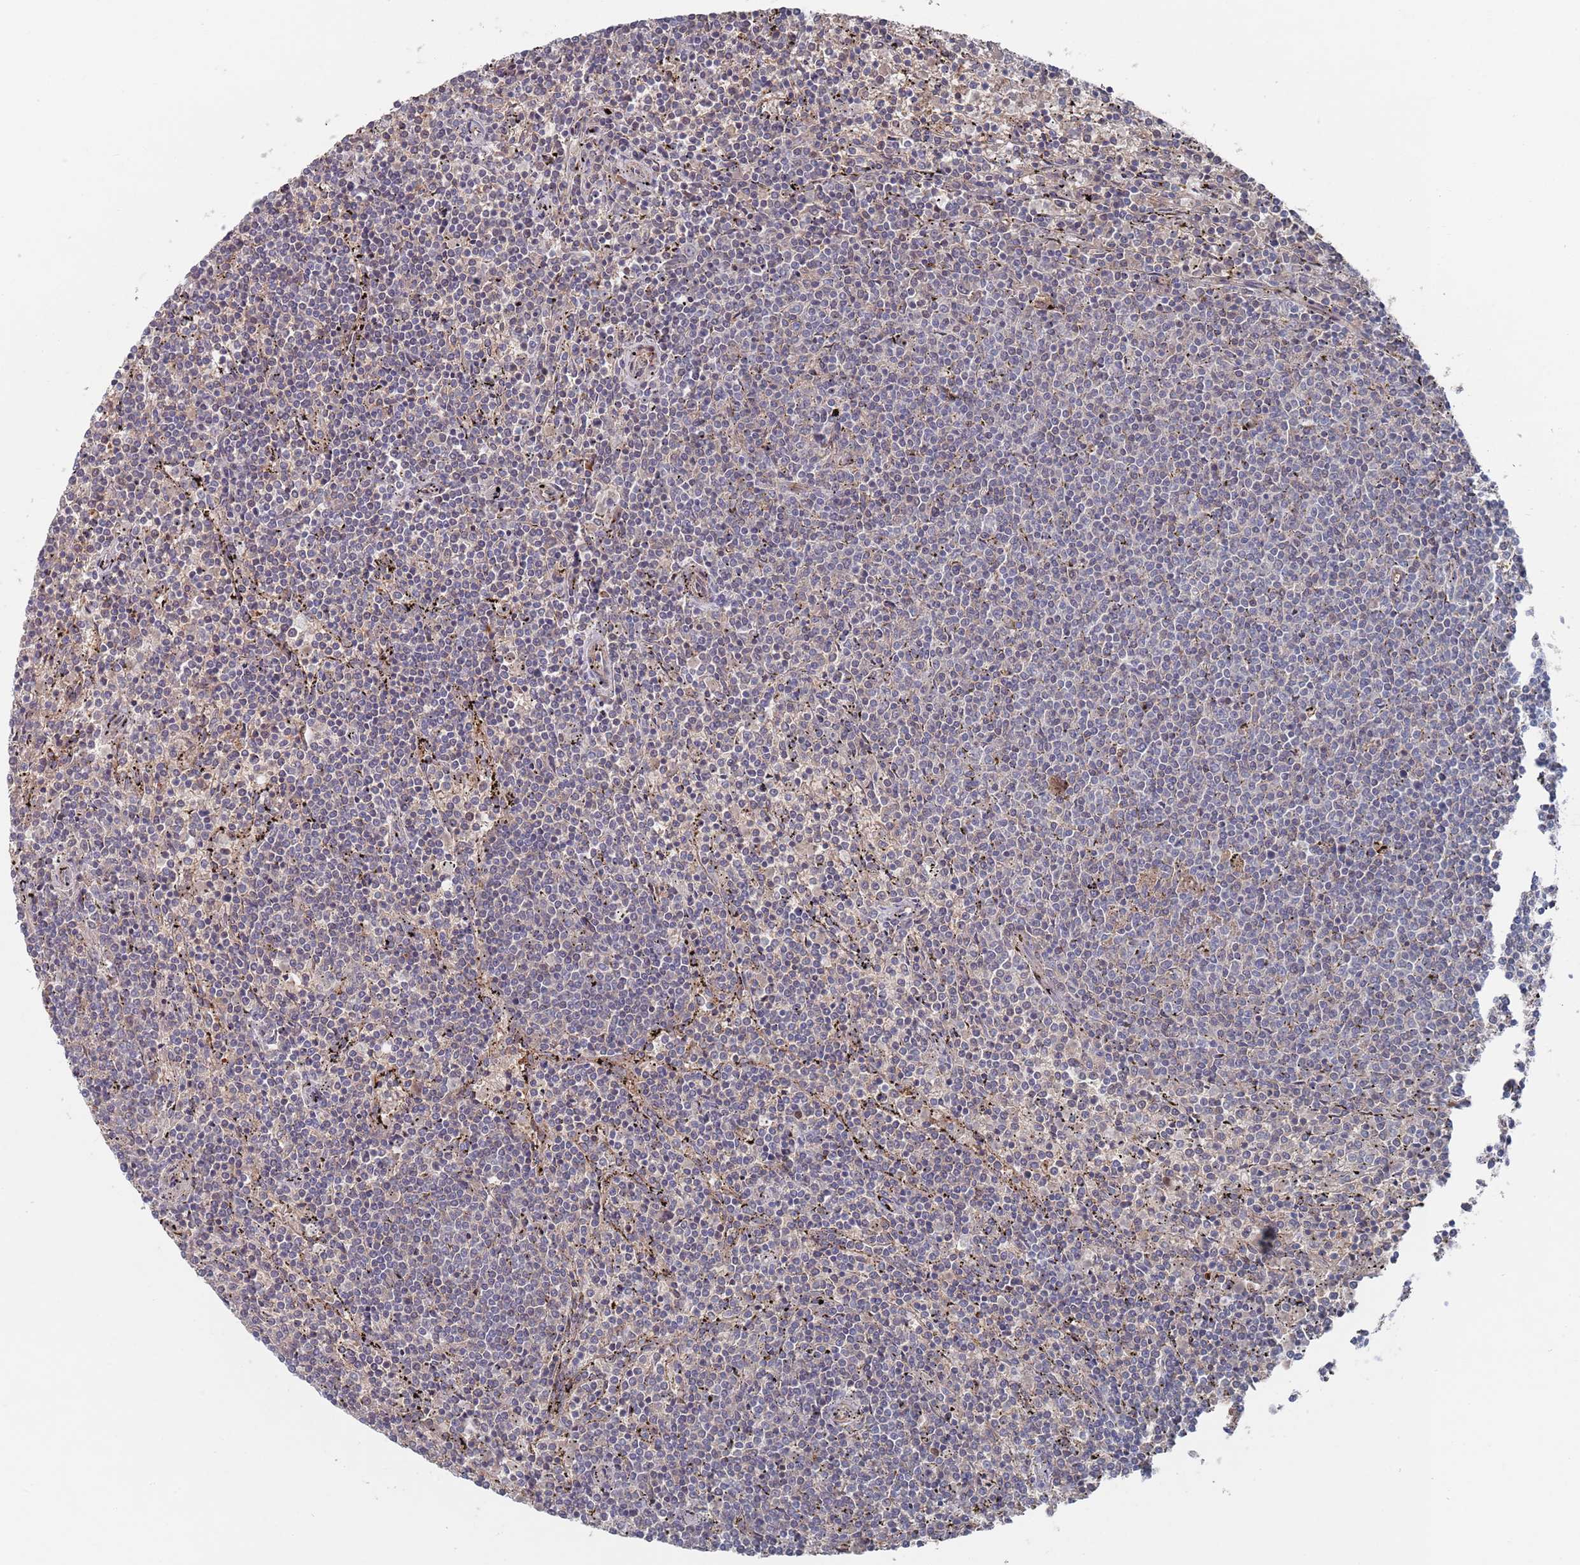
{"staining": {"intensity": "negative", "quantity": "none", "location": "none"}, "tissue": "lymphoma", "cell_type": "Tumor cells", "image_type": "cancer", "snomed": [{"axis": "morphology", "description": "Malignant lymphoma, non-Hodgkin's type, Low grade"}, {"axis": "topography", "description": "Spleen"}], "caption": "Immunohistochemistry (IHC) histopathology image of human lymphoma stained for a protein (brown), which demonstrates no positivity in tumor cells.", "gene": "PLEKHA4", "patient": {"sex": "female", "age": 50}}